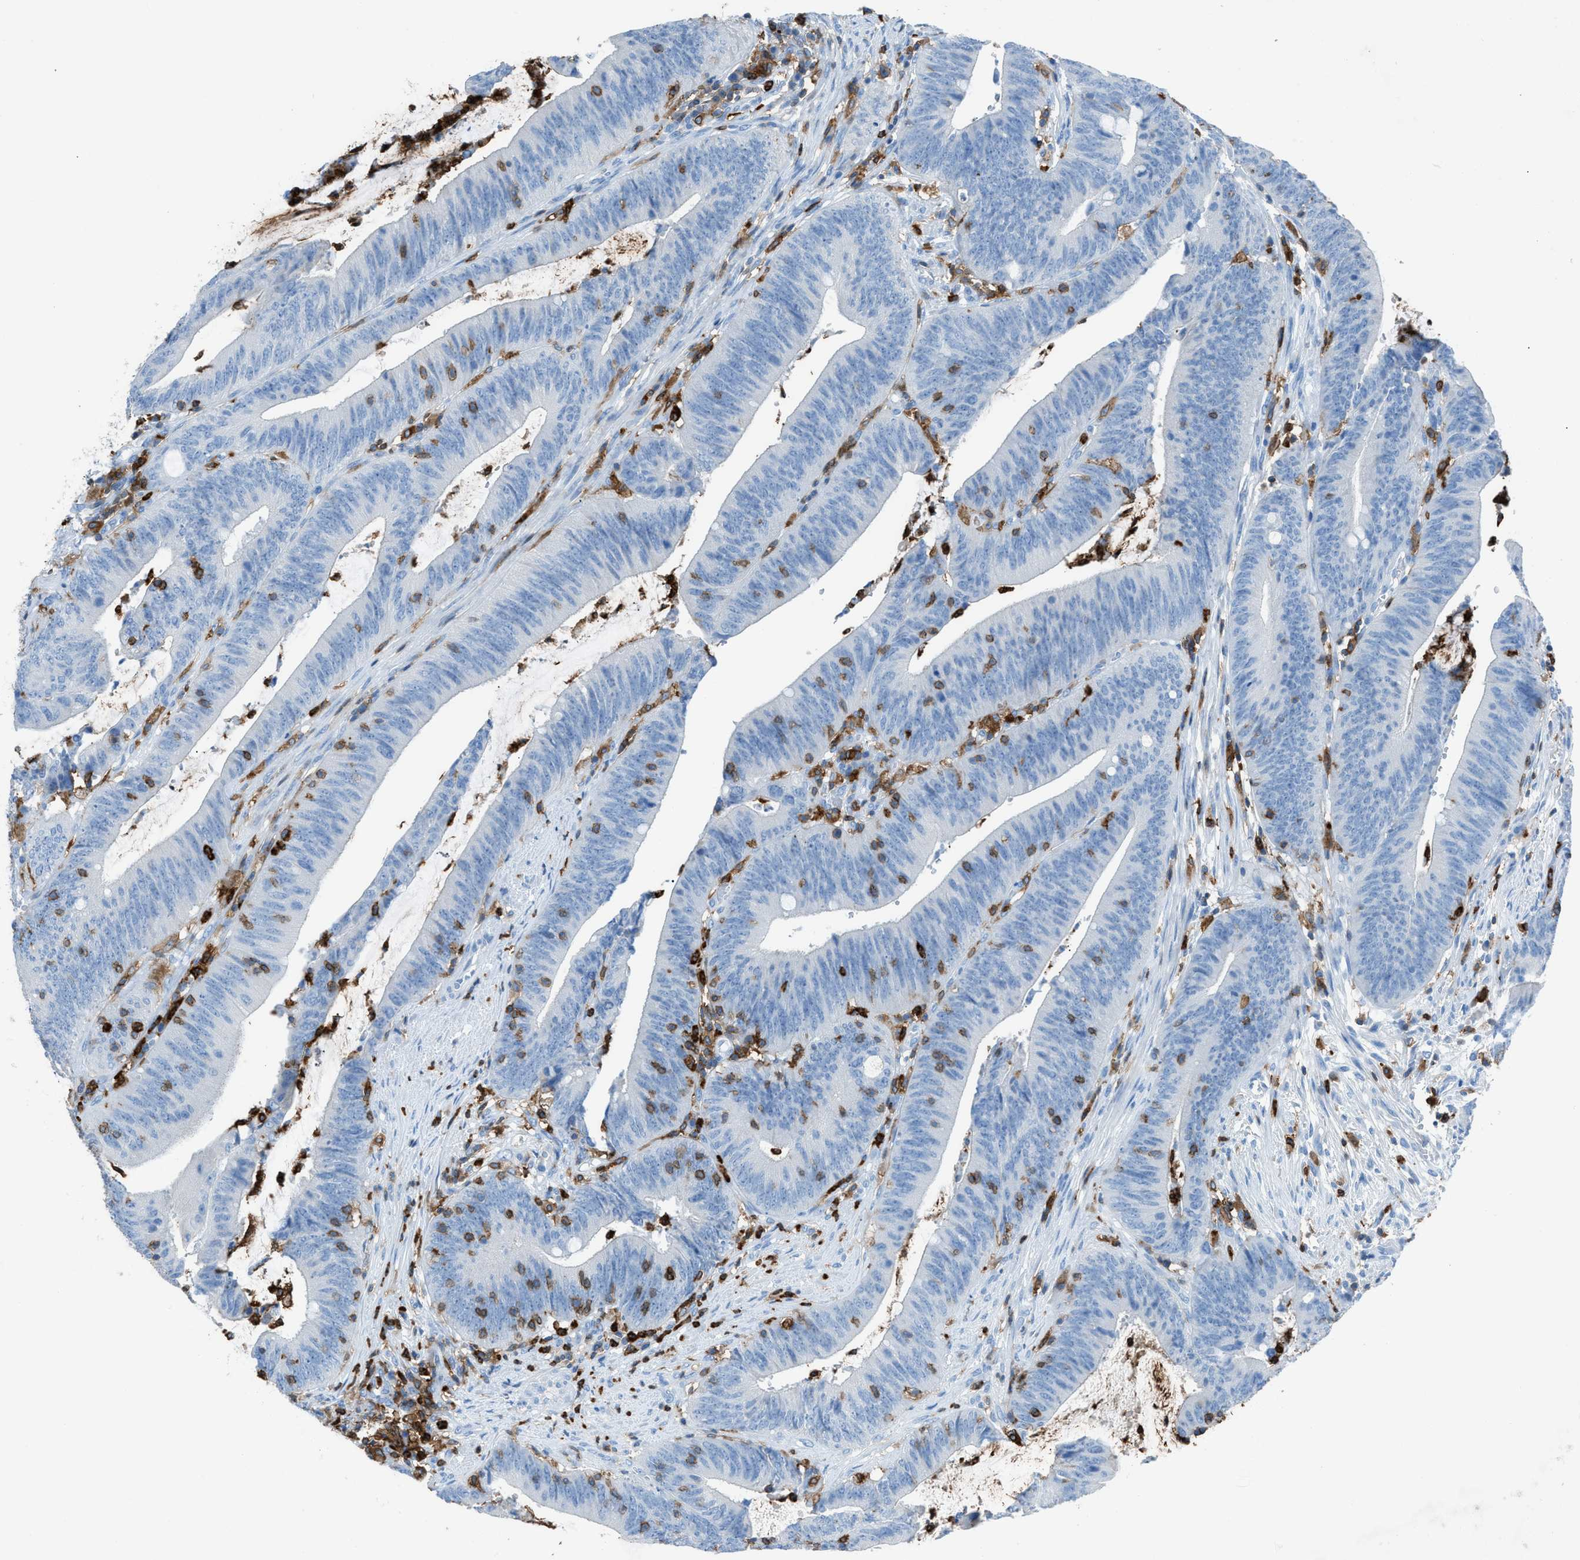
{"staining": {"intensity": "negative", "quantity": "none", "location": "none"}, "tissue": "colorectal cancer", "cell_type": "Tumor cells", "image_type": "cancer", "snomed": [{"axis": "morphology", "description": "Normal tissue, NOS"}, {"axis": "morphology", "description": "Adenocarcinoma, NOS"}, {"axis": "topography", "description": "Rectum"}], "caption": "This is an immunohistochemistry (IHC) image of colorectal cancer. There is no positivity in tumor cells.", "gene": "ITGB2", "patient": {"sex": "female", "age": 66}}